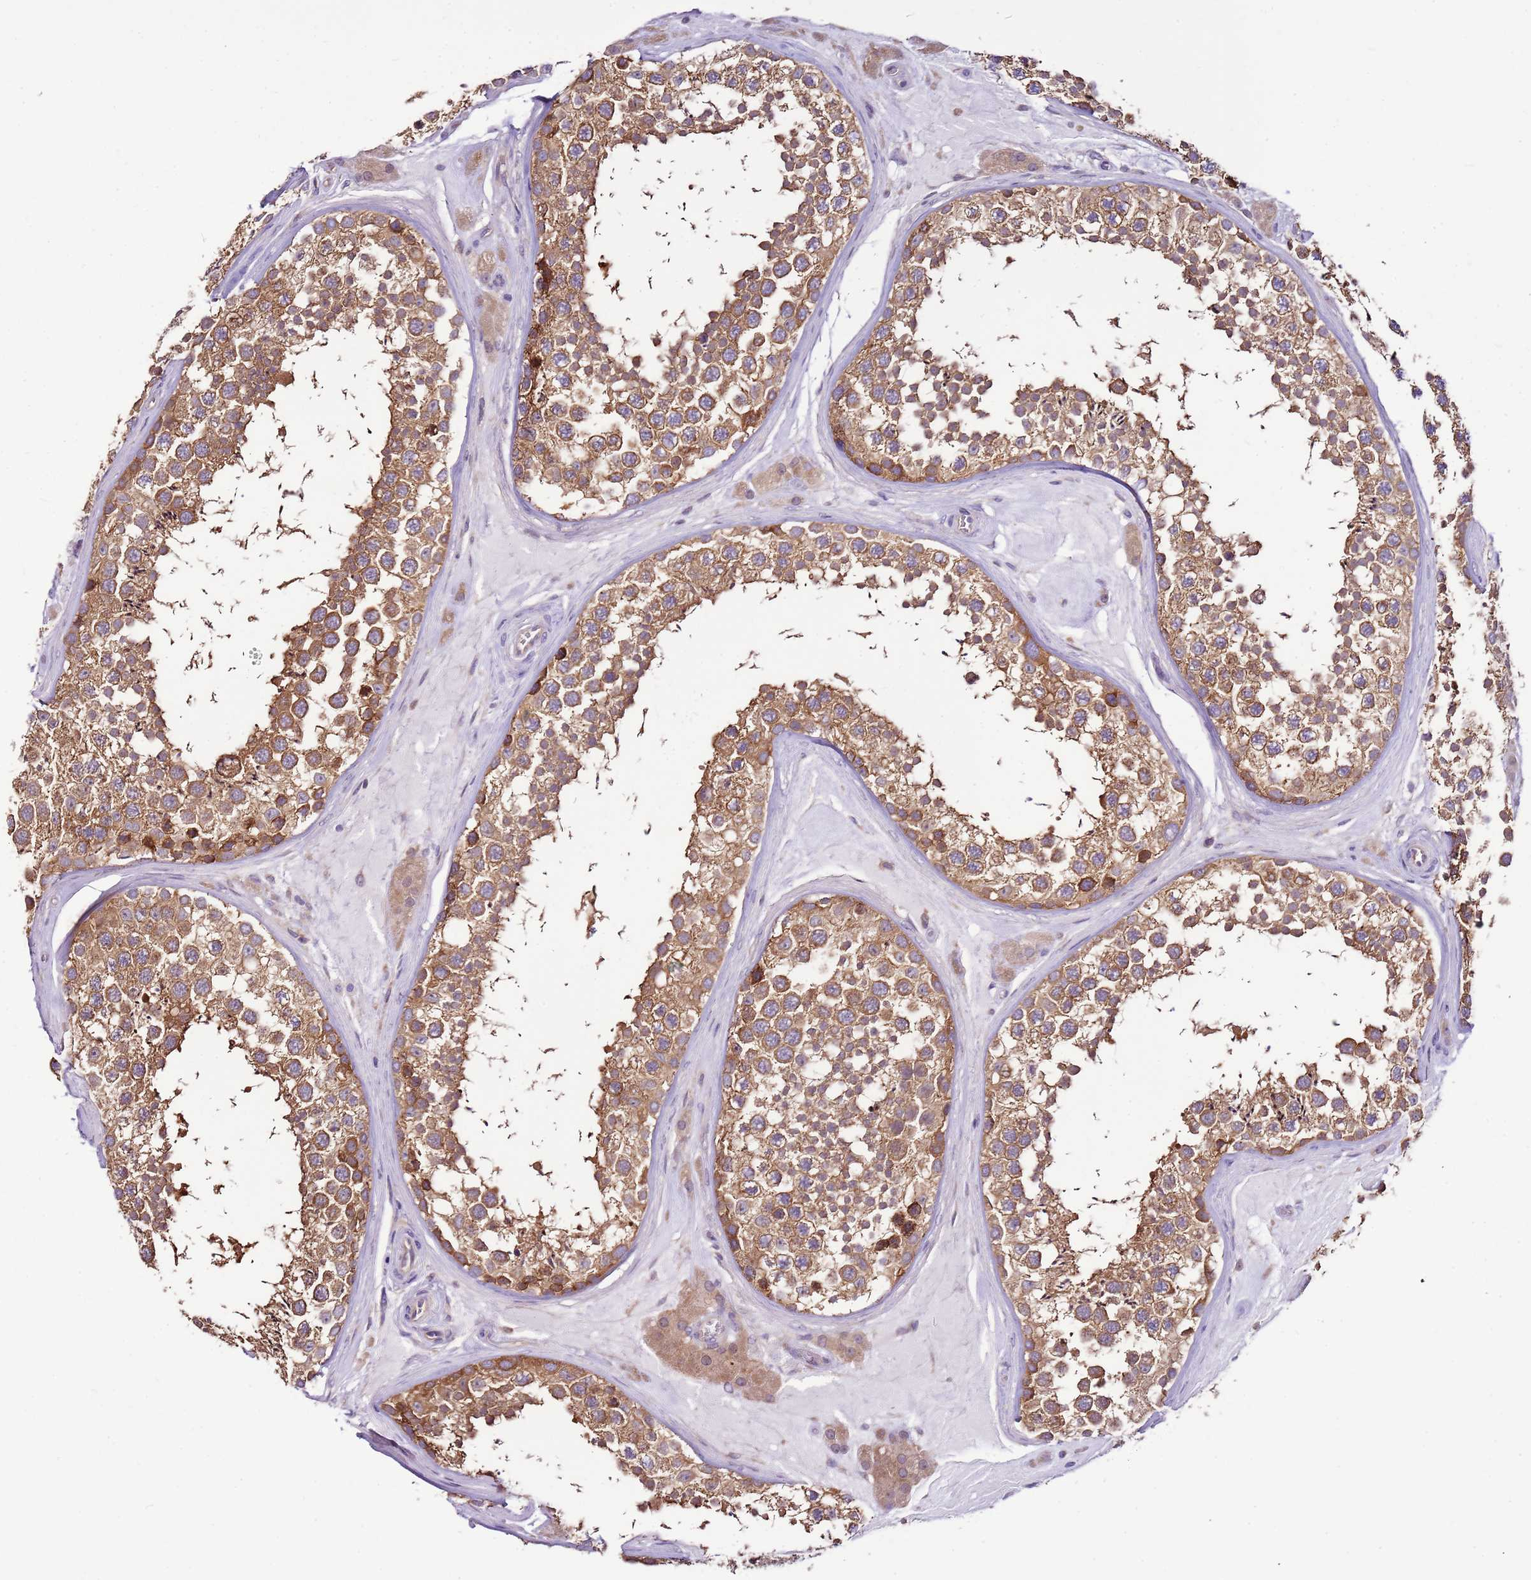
{"staining": {"intensity": "moderate", "quantity": ">75%", "location": "cytoplasmic/membranous"}, "tissue": "testis", "cell_type": "Cells in seminiferous ducts", "image_type": "normal", "snomed": [{"axis": "morphology", "description": "Normal tissue, NOS"}, {"axis": "topography", "description": "Testis"}], "caption": "Human testis stained with a brown dye displays moderate cytoplasmic/membranous positive staining in approximately >75% of cells in seminiferous ducts.", "gene": "ATXN2L", "patient": {"sex": "male", "age": 46}}